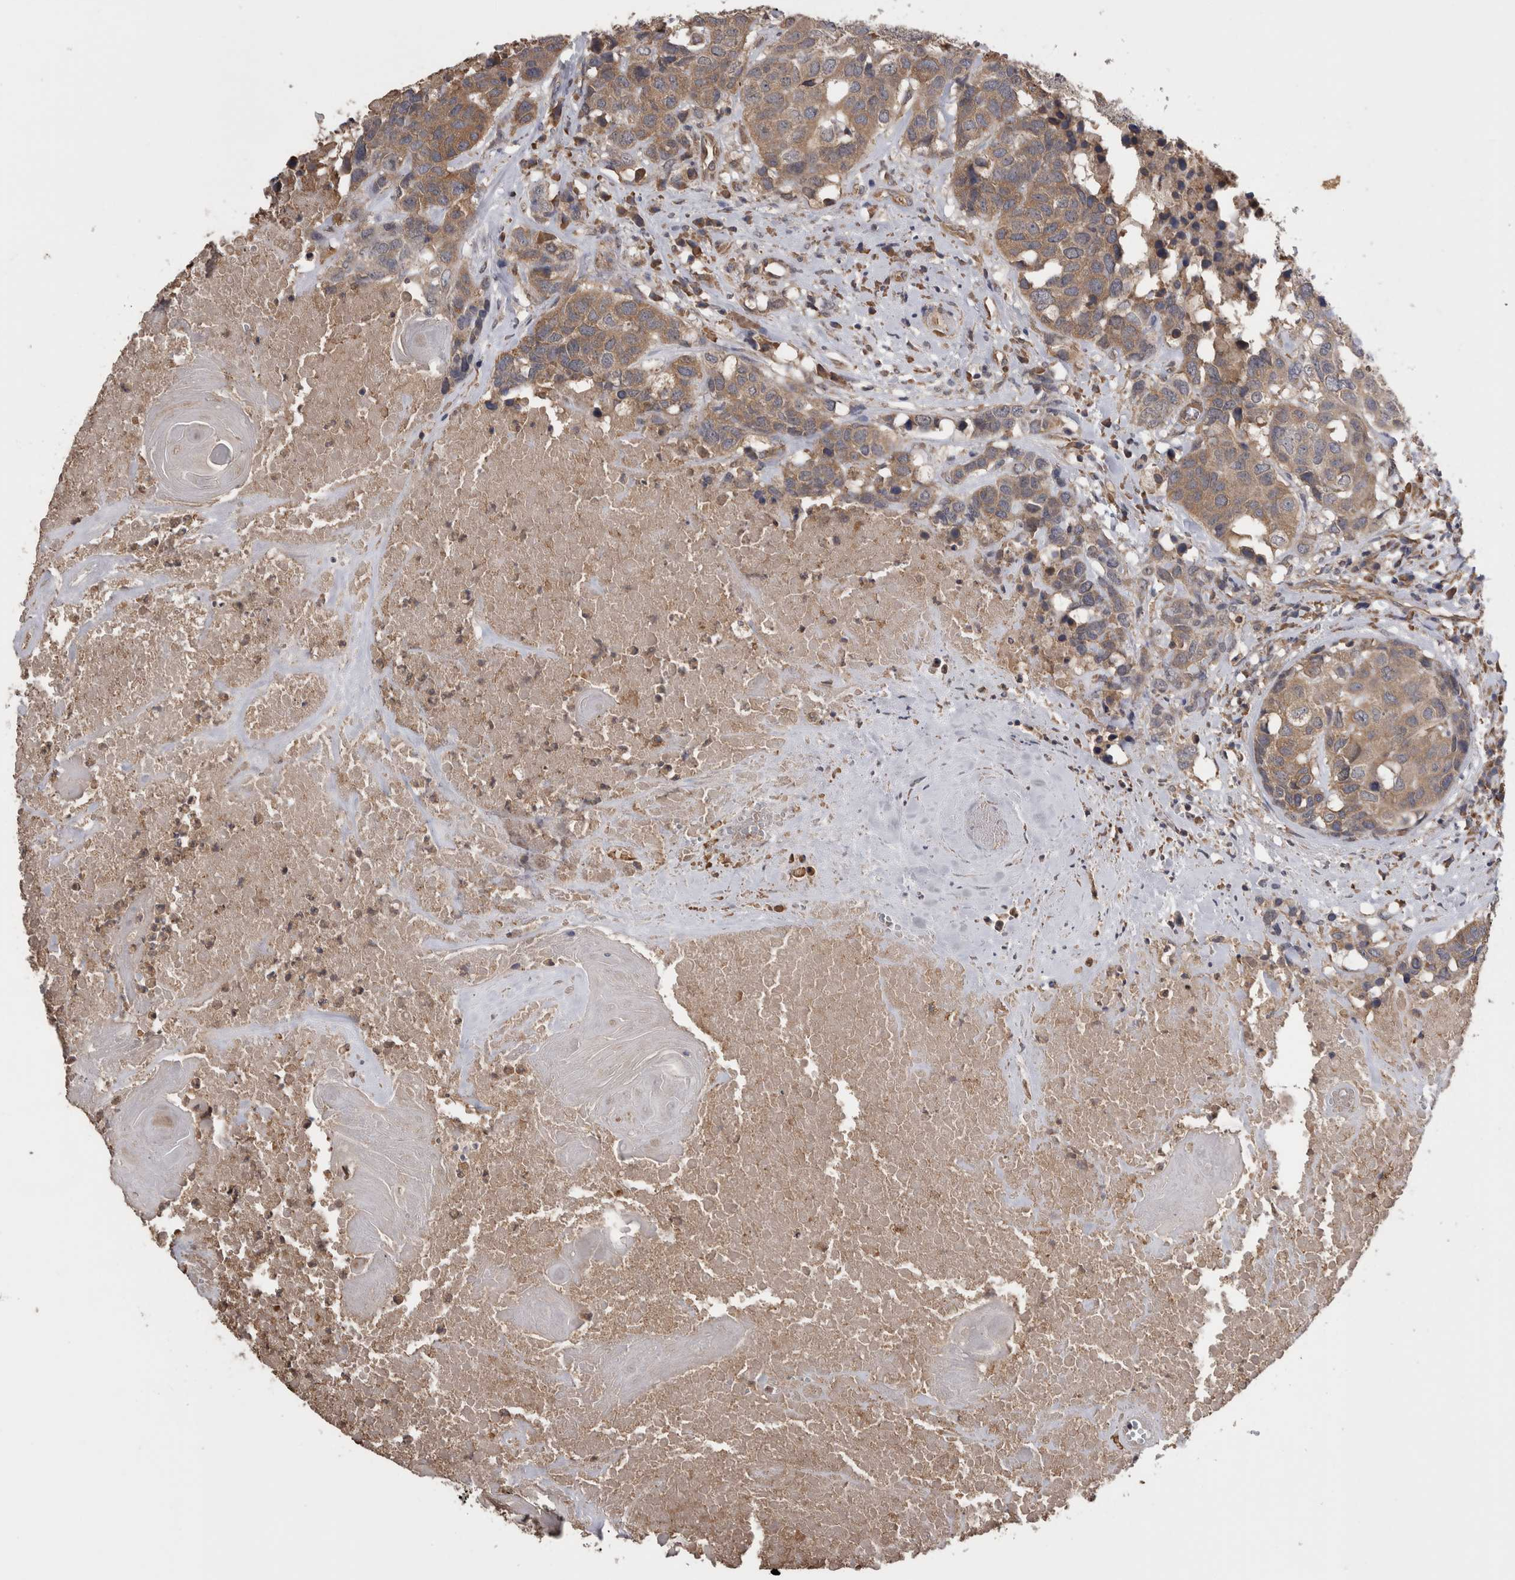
{"staining": {"intensity": "weak", "quantity": ">75%", "location": "cytoplasmic/membranous"}, "tissue": "head and neck cancer", "cell_type": "Tumor cells", "image_type": "cancer", "snomed": [{"axis": "morphology", "description": "Squamous cell carcinoma, NOS"}, {"axis": "topography", "description": "Head-Neck"}], "caption": "A micrograph of head and neck squamous cell carcinoma stained for a protein shows weak cytoplasmic/membranous brown staining in tumor cells.", "gene": "TMED7", "patient": {"sex": "male", "age": 66}}